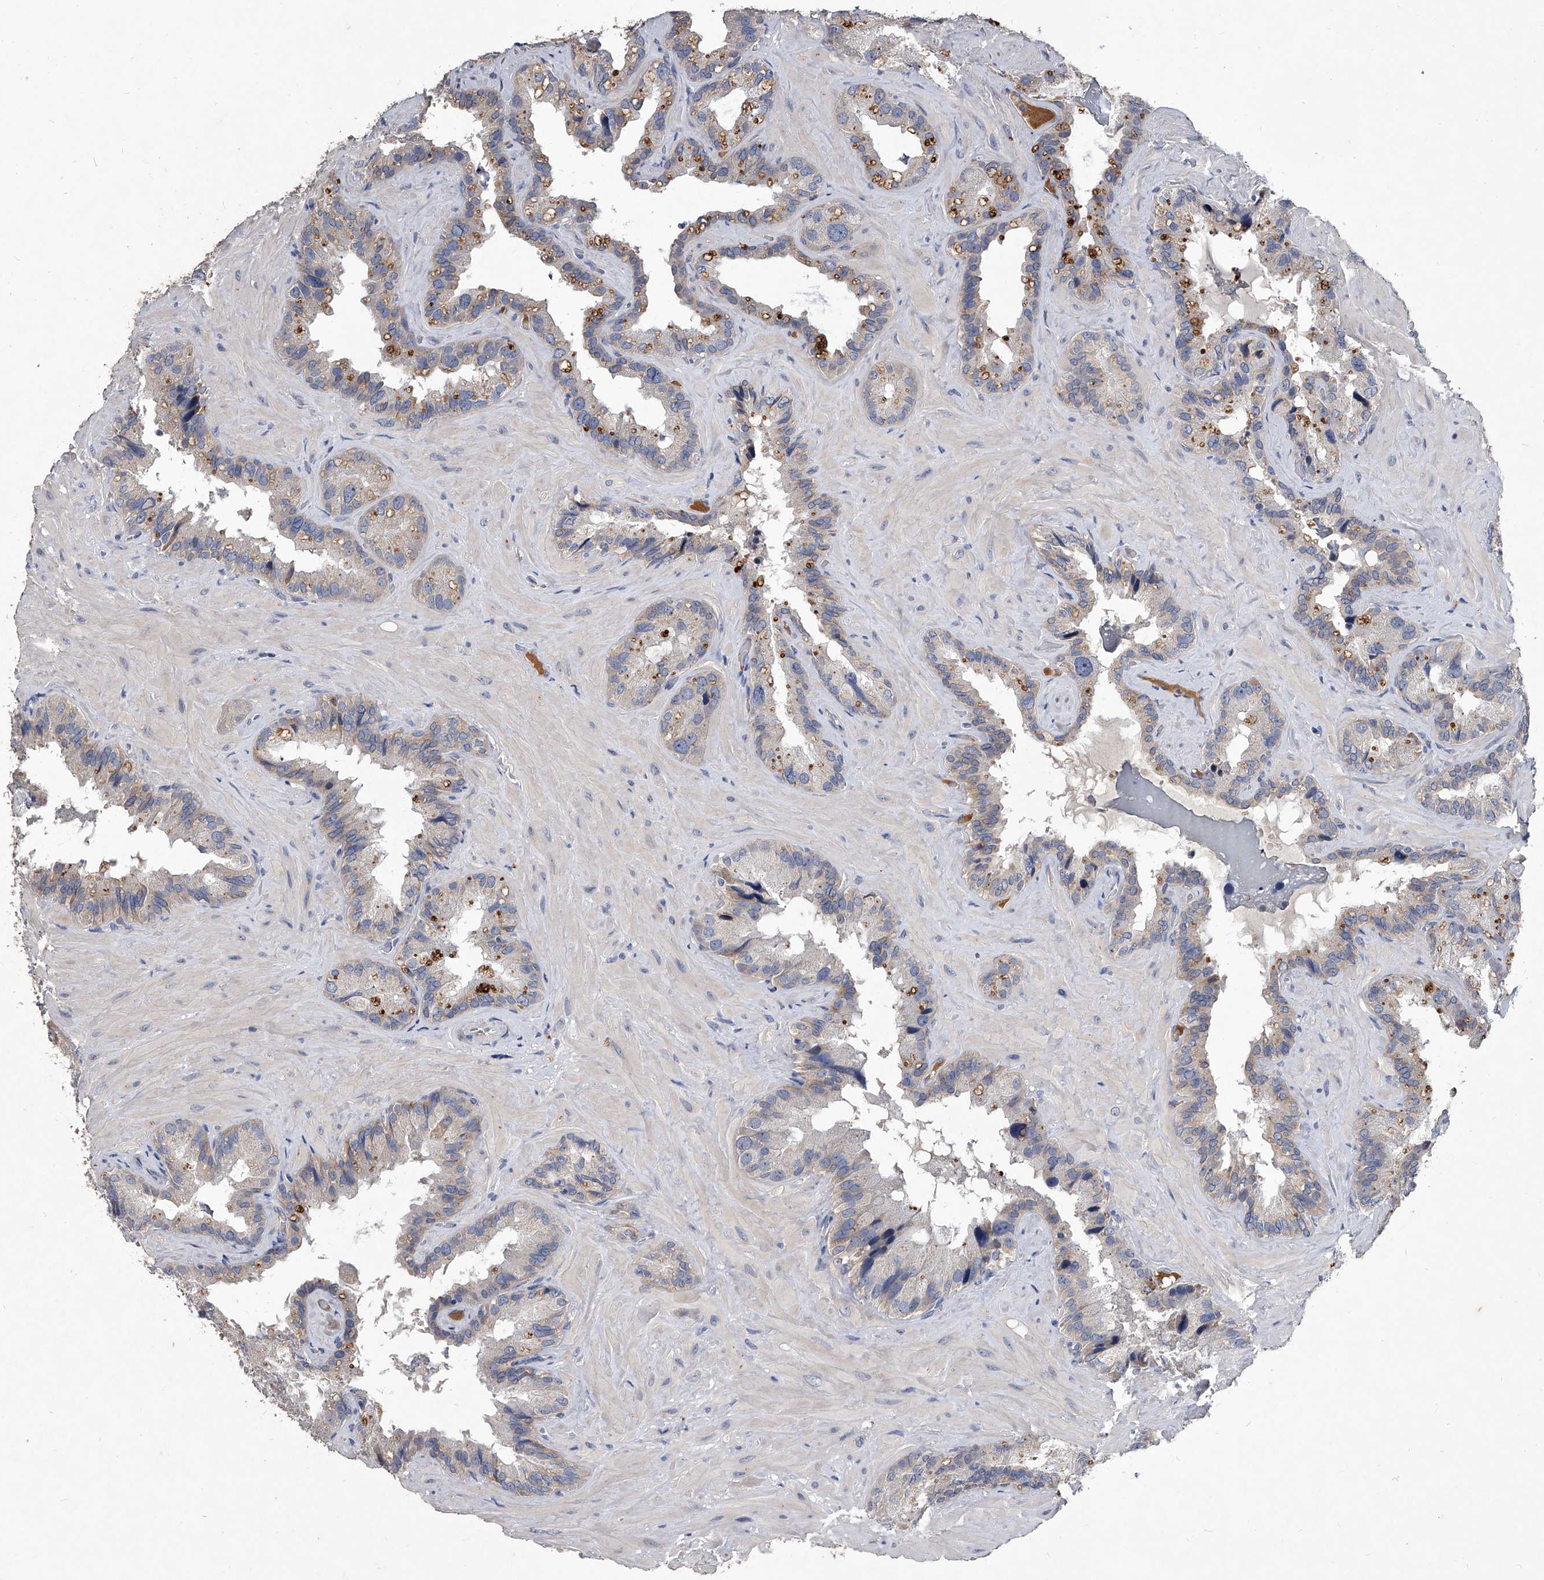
{"staining": {"intensity": "weak", "quantity": "<25%", "location": "cytoplasmic/membranous"}, "tissue": "seminal vesicle", "cell_type": "Glandular cells", "image_type": "normal", "snomed": [{"axis": "morphology", "description": "Normal tissue, NOS"}, {"axis": "topography", "description": "Prostate"}, {"axis": "topography", "description": "Seminal veicle"}], "caption": "The histopathology image shows no staining of glandular cells in unremarkable seminal vesicle.", "gene": "C5", "patient": {"sex": "male", "age": 68}}